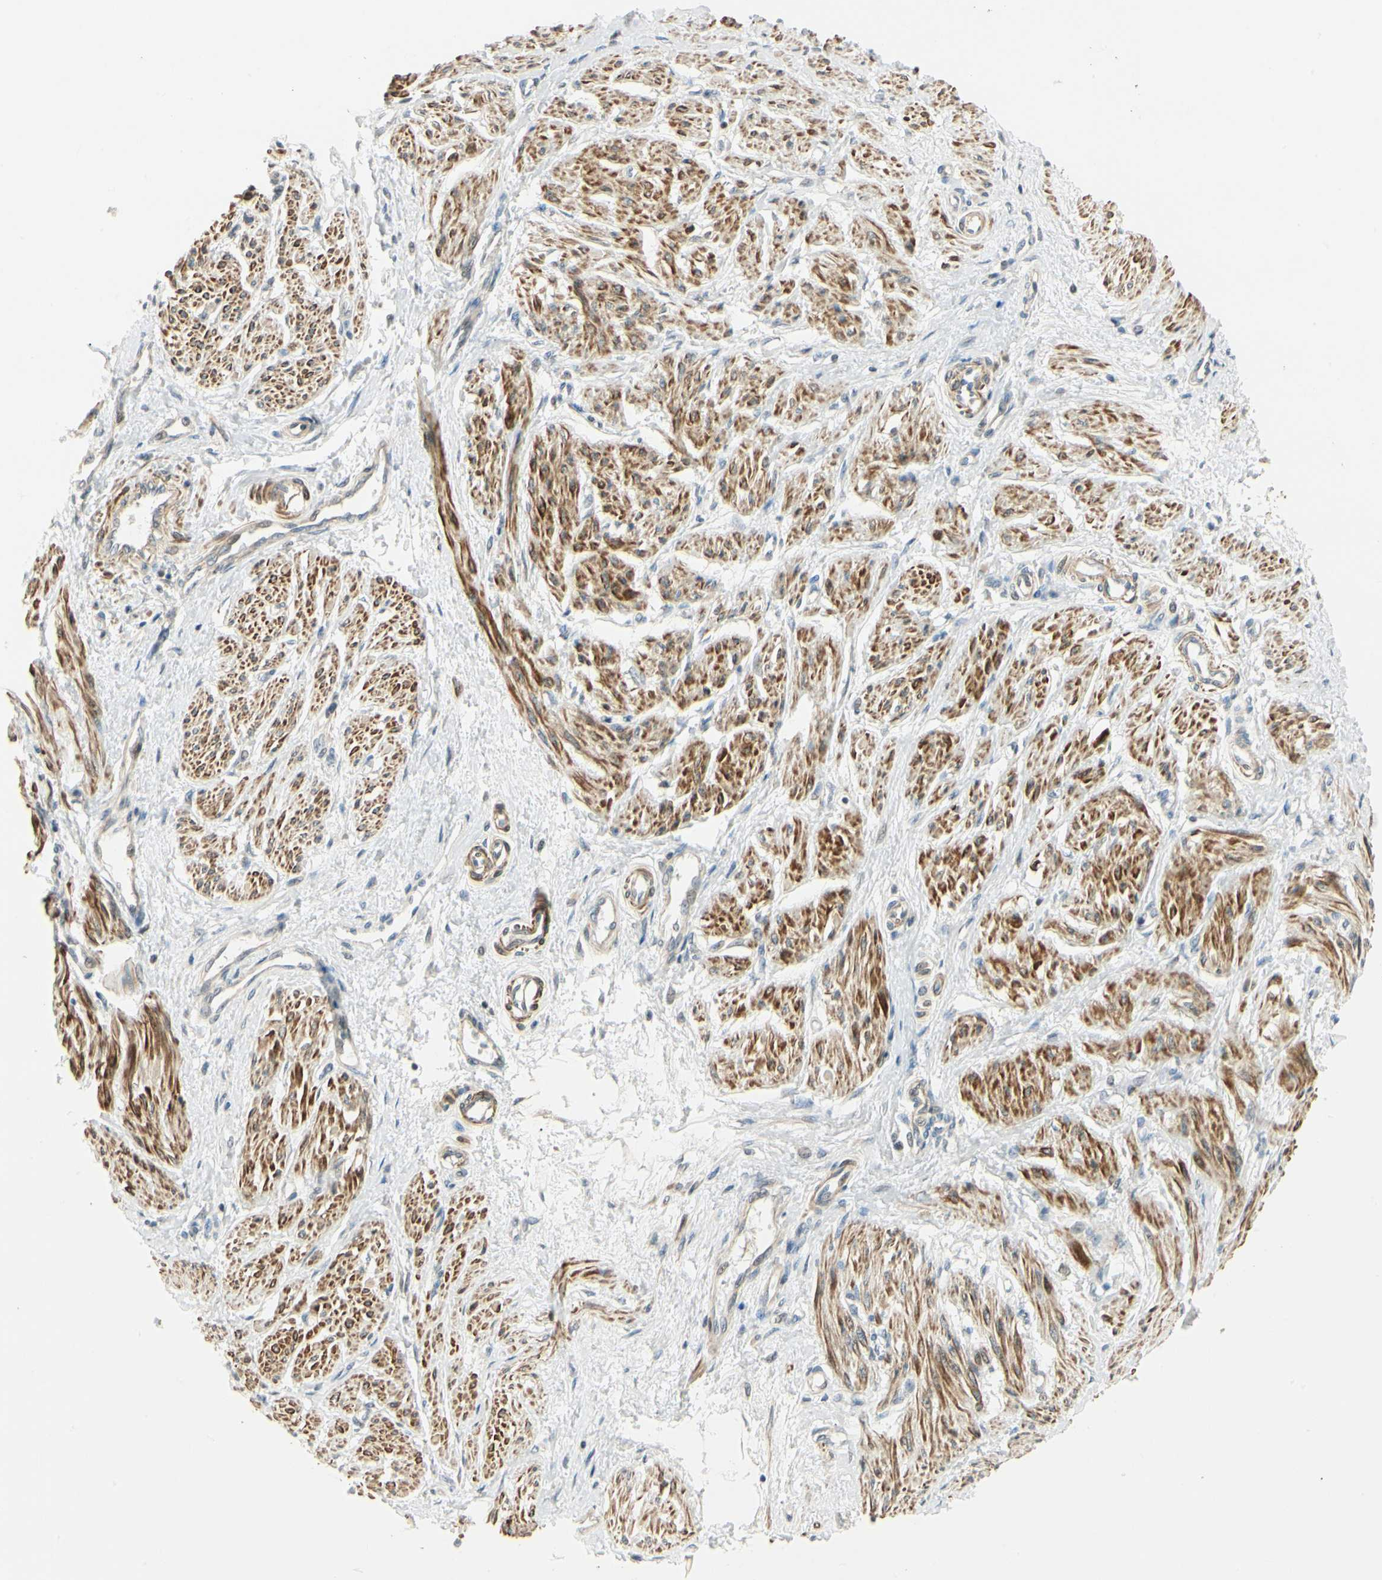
{"staining": {"intensity": "strong", "quantity": ">75%", "location": "cytoplasmic/membranous"}, "tissue": "smooth muscle", "cell_type": "Smooth muscle cells", "image_type": "normal", "snomed": [{"axis": "morphology", "description": "Normal tissue, NOS"}, {"axis": "topography", "description": "Smooth muscle"}, {"axis": "topography", "description": "Uterus"}], "caption": "IHC image of normal smooth muscle: human smooth muscle stained using immunohistochemistry demonstrates high levels of strong protein expression localized specifically in the cytoplasmic/membranous of smooth muscle cells, appearing as a cytoplasmic/membranous brown color.", "gene": "P4HA3", "patient": {"sex": "female", "age": 39}}